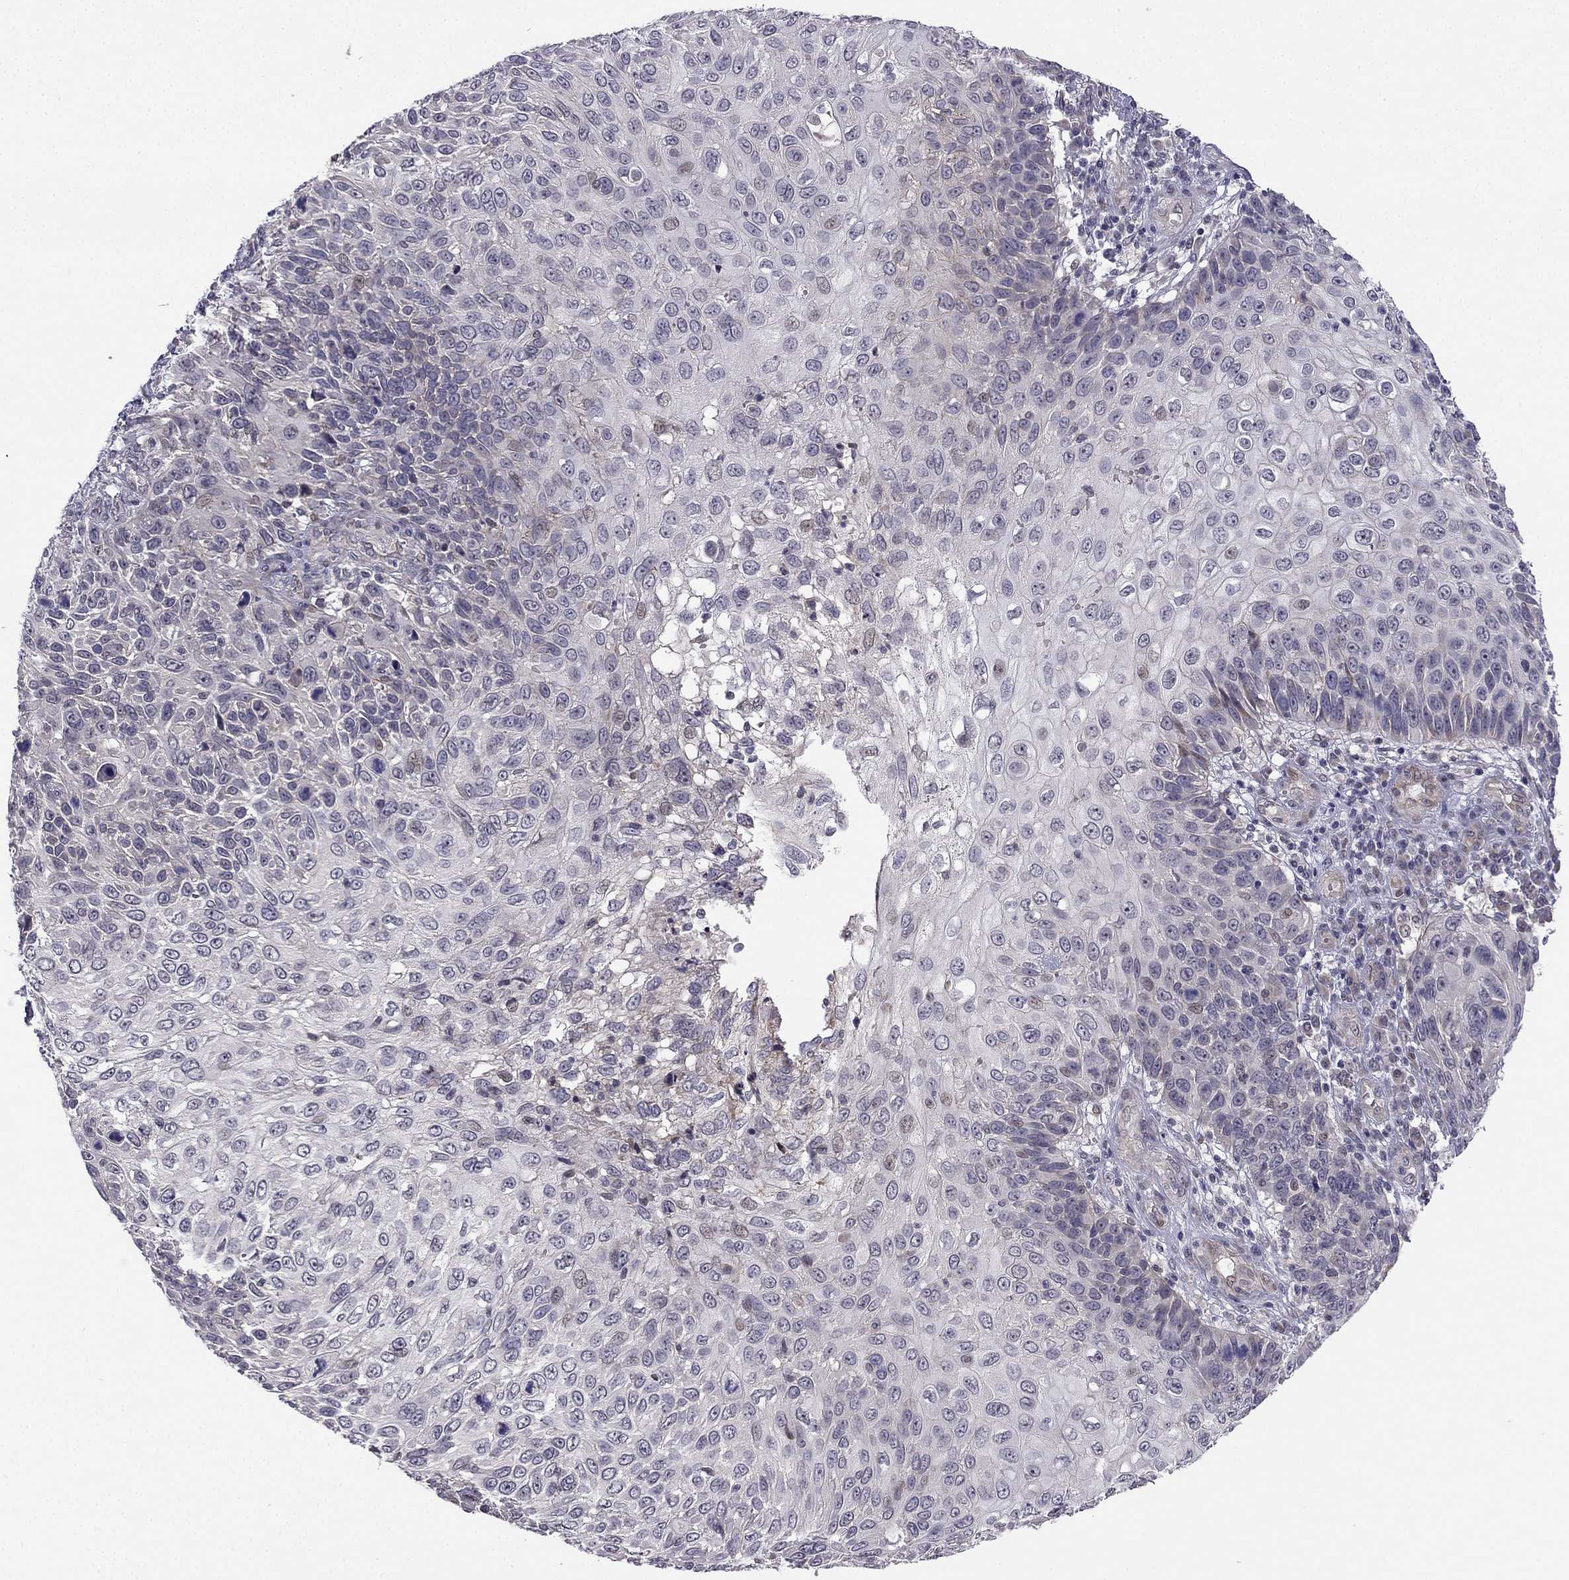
{"staining": {"intensity": "negative", "quantity": "none", "location": "none"}, "tissue": "skin cancer", "cell_type": "Tumor cells", "image_type": "cancer", "snomed": [{"axis": "morphology", "description": "Squamous cell carcinoma, NOS"}, {"axis": "topography", "description": "Skin"}], "caption": "High magnification brightfield microscopy of skin cancer (squamous cell carcinoma) stained with DAB (brown) and counterstained with hematoxylin (blue): tumor cells show no significant positivity.", "gene": "CHST8", "patient": {"sex": "male", "age": 92}}